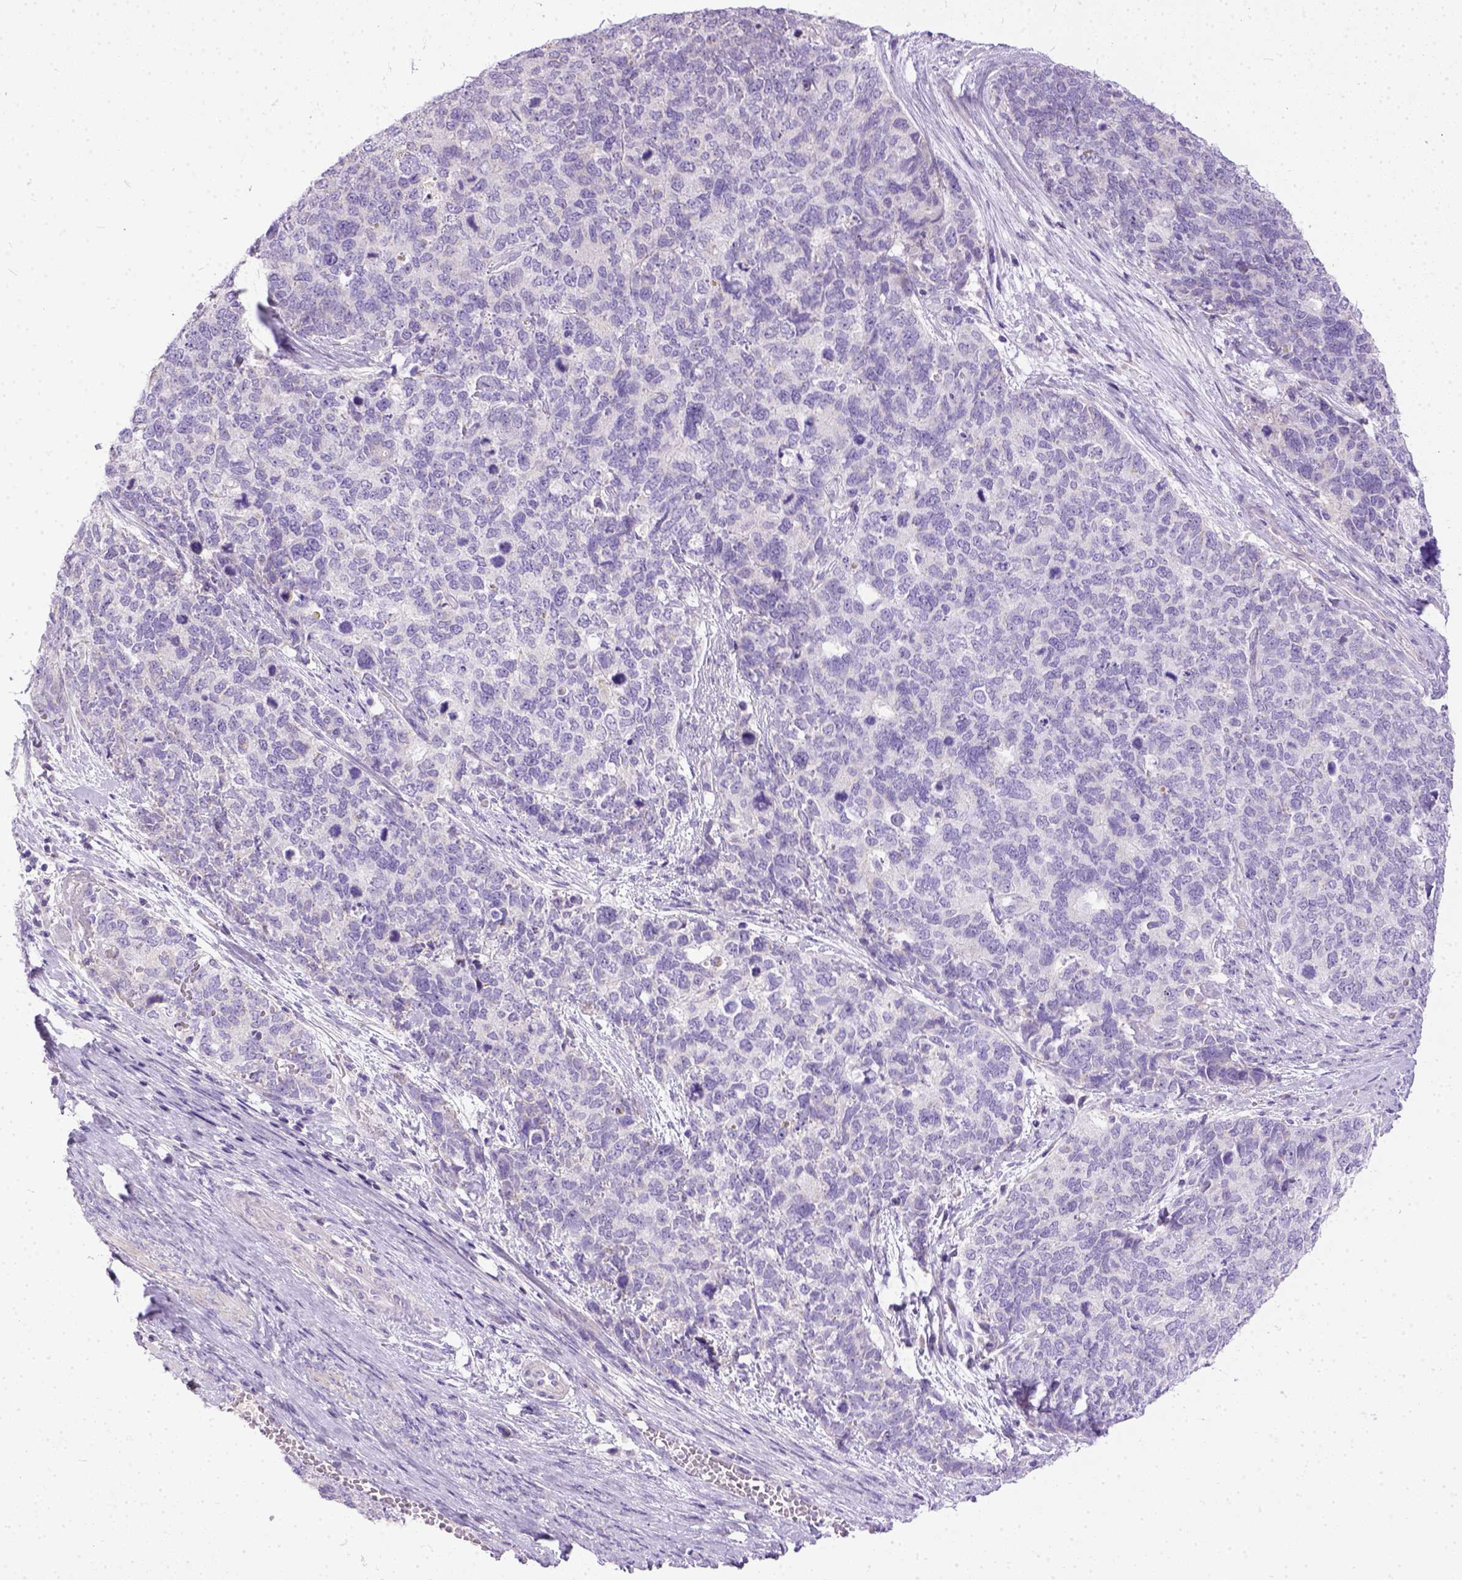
{"staining": {"intensity": "negative", "quantity": "none", "location": "none"}, "tissue": "cervical cancer", "cell_type": "Tumor cells", "image_type": "cancer", "snomed": [{"axis": "morphology", "description": "Squamous cell carcinoma, NOS"}, {"axis": "topography", "description": "Cervix"}], "caption": "Immunohistochemistry photomicrograph of human cervical squamous cell carcinoma stained for a protein (brown), which demonstrates no staining in tumor cells.", "gene": "PLK5", "patient": {"sex": "female", "age": 63}}